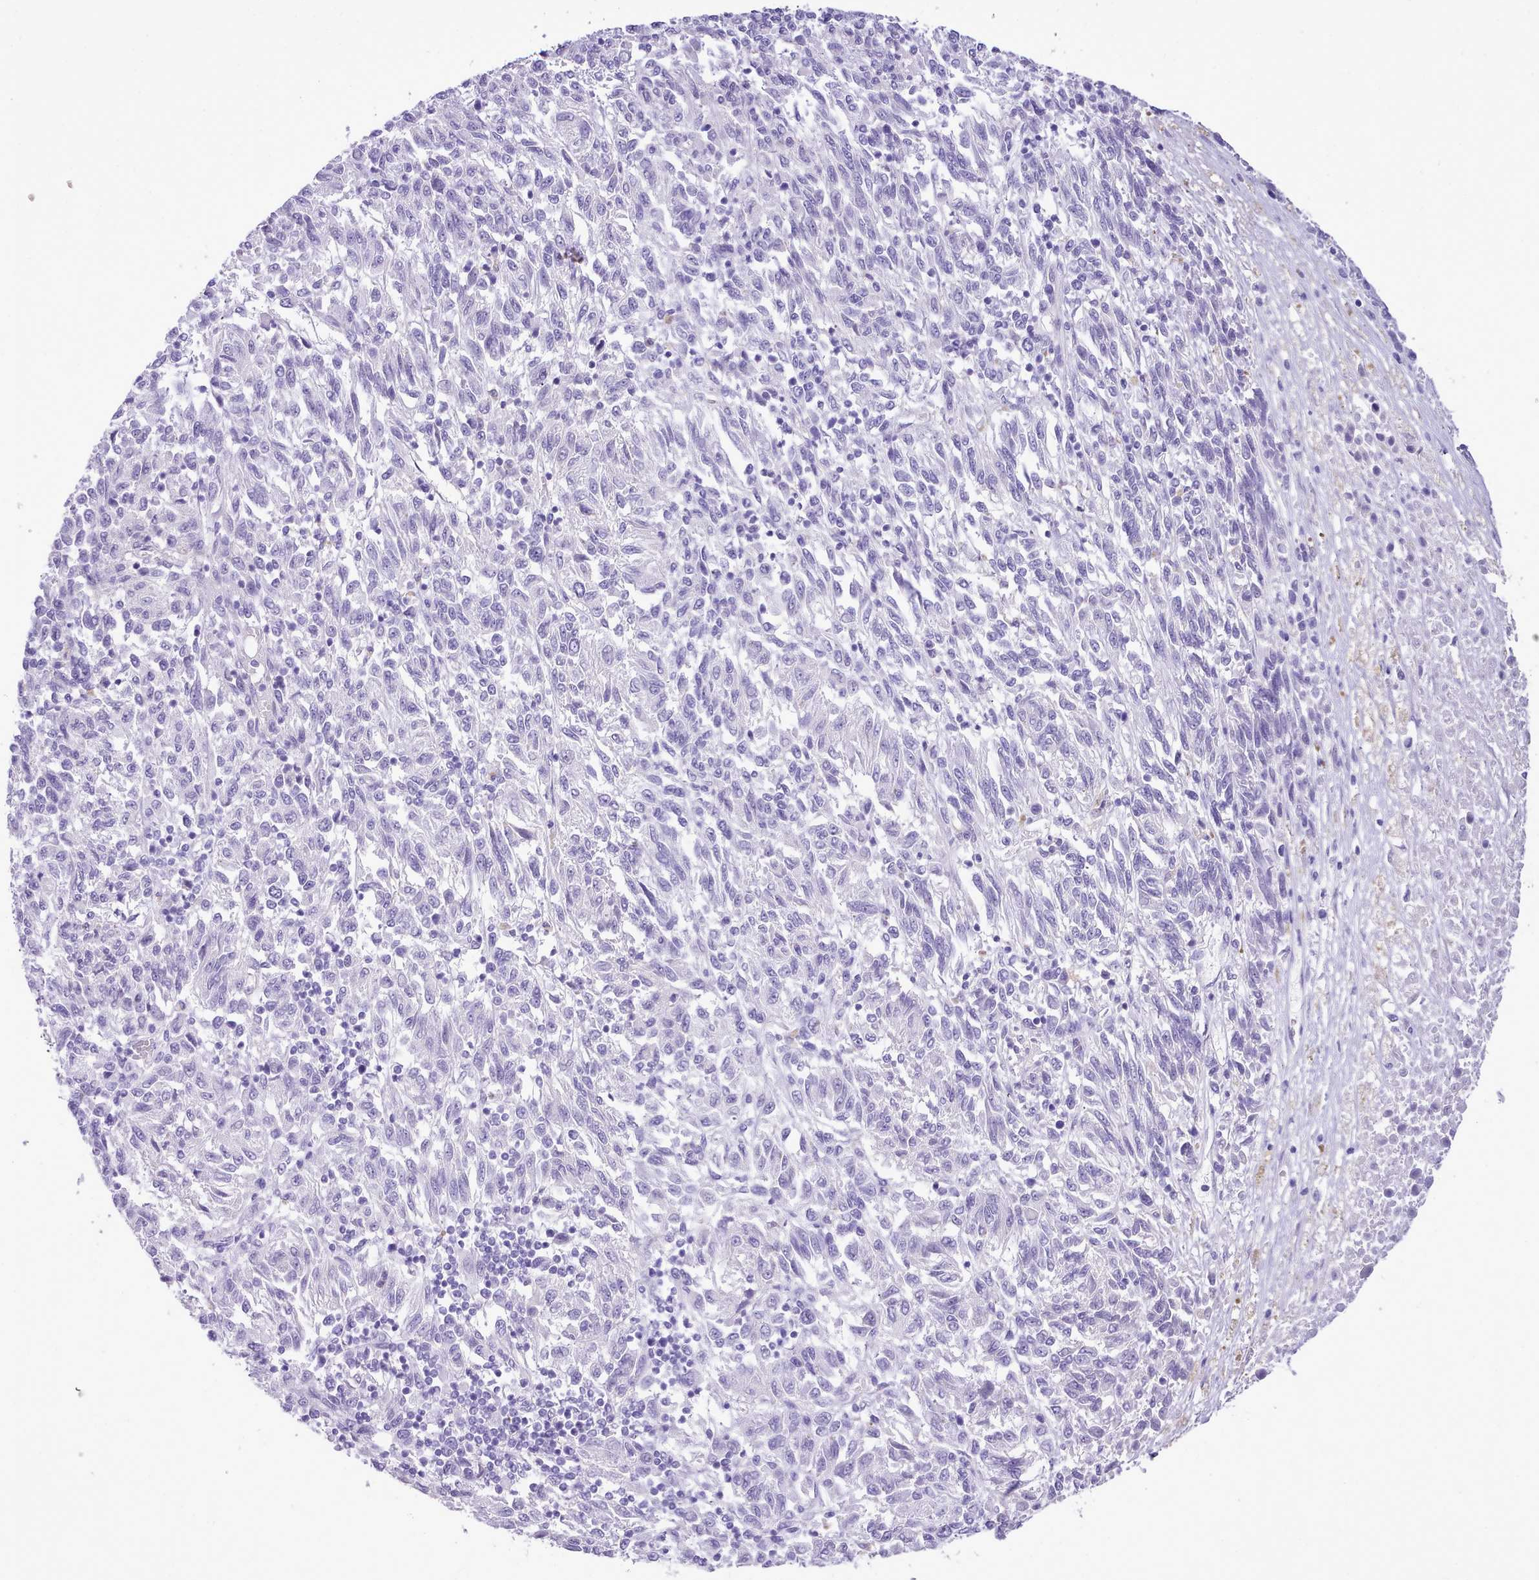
{"staining": {"intensity": "negative", "quantity": "none", "location": "none"}, "tissue": "melanoma", "cell_type": "Tumor cells", "image_type": "cancer", "snomed": [{"axis": "morphology", "description": "Malignant melanoma, Metastatic site"}, {"axis": "topography", "description": "Lung"}], "caption": "Melanoma was stained to show a protein in brown. There is no significant staining in tumor cells.", "gene": "LRRC37A", "patient": {"sex": "male", "age": 64}}